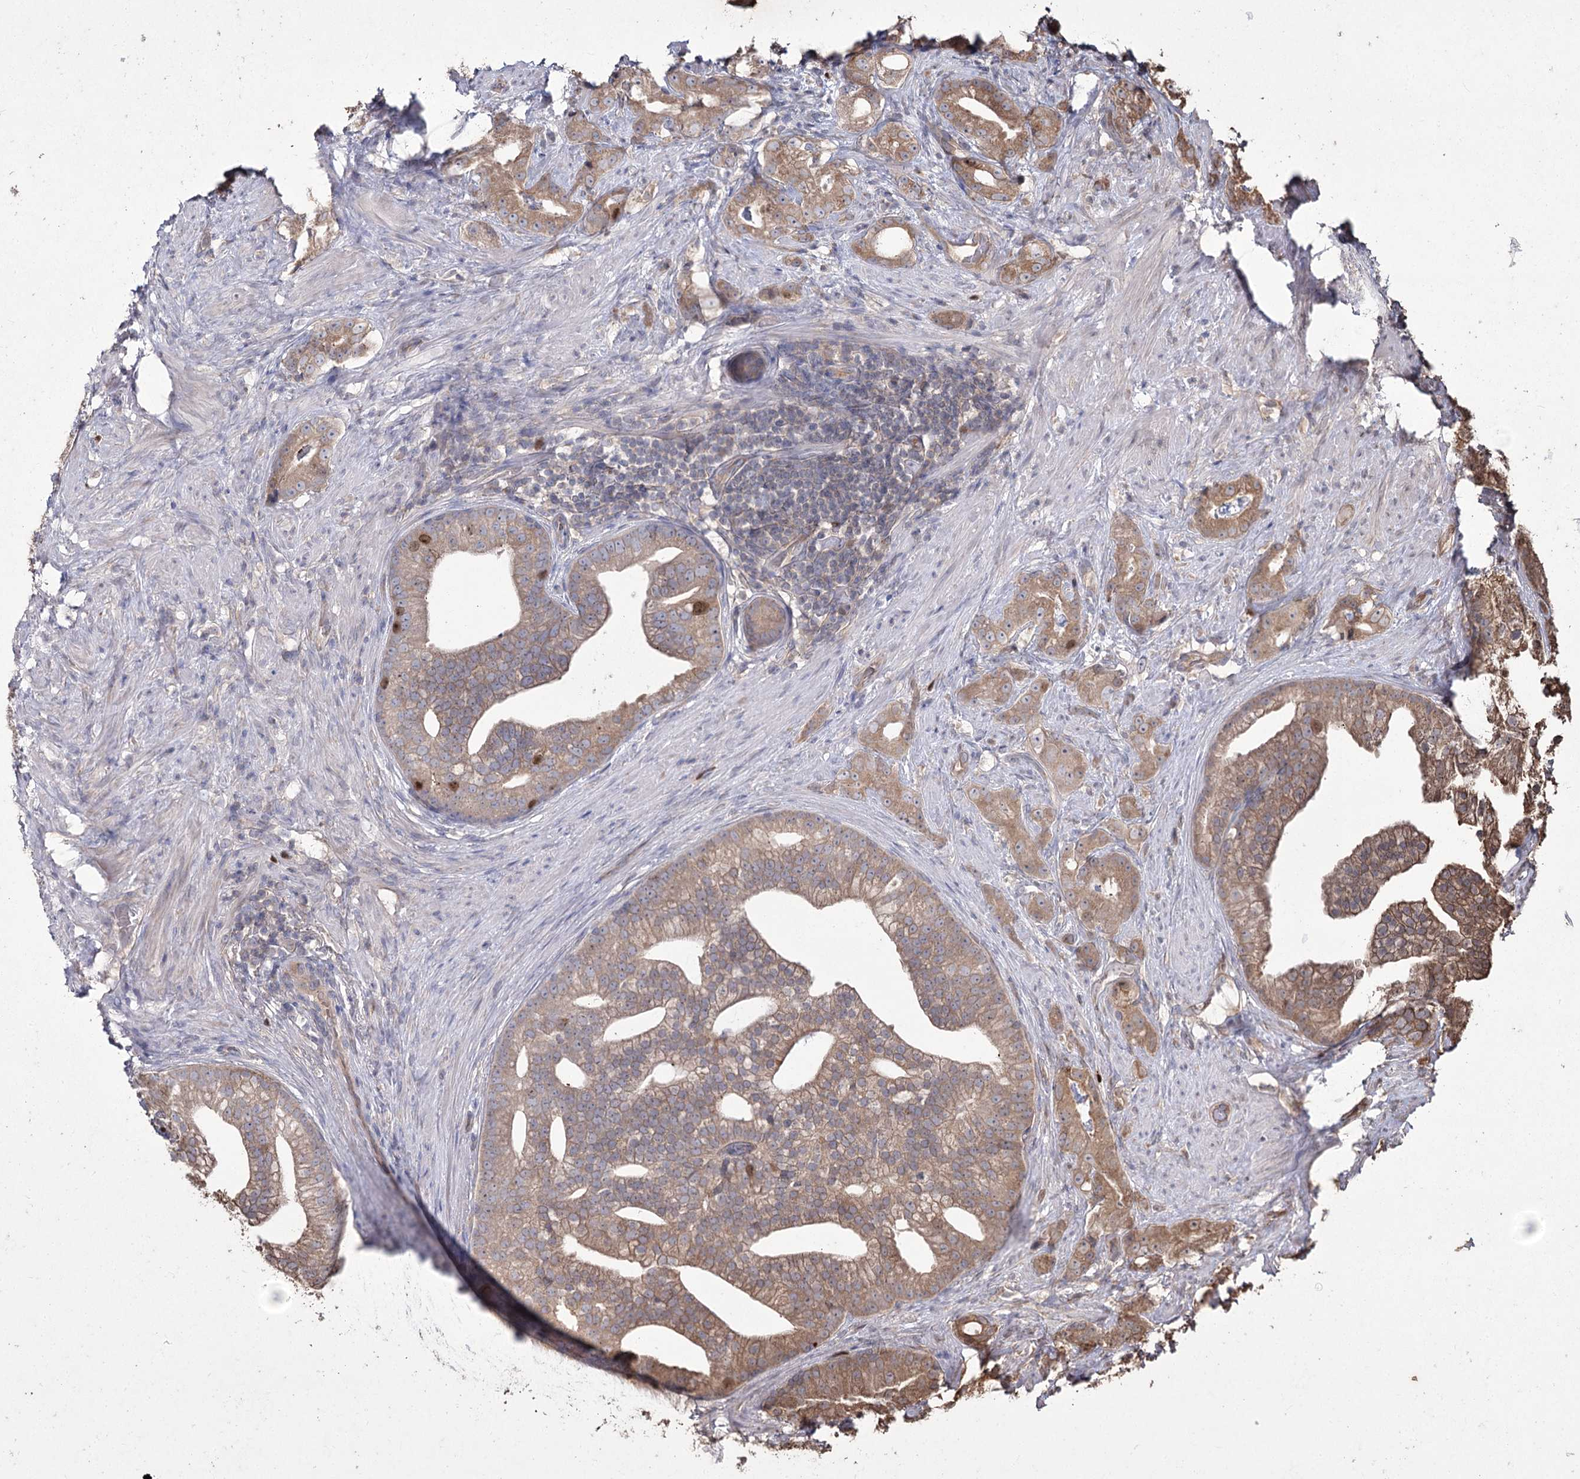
{"staining": {"intensity": "moderate", "quantity": "25%-75%", "location": "cytoplasmic/membranous"}, "tissue": "prostate cancer", "cell_type": "Tumor cells", "image_type": "cancer", "snomed": [{"axis": "morphology", "description": "Adenocarcinoma, Low grade"}, {"axis": "topography", "description": "Prostate"}], "caption": "Moderate cytoplasmic/membranous protein staining is appreciated in approximately 25%-75% of tumor cells in prostate cancer (low-grade adenocarcinoma).", "gene": "PRC1", "patient": {"sex": "male", "age": 71}}